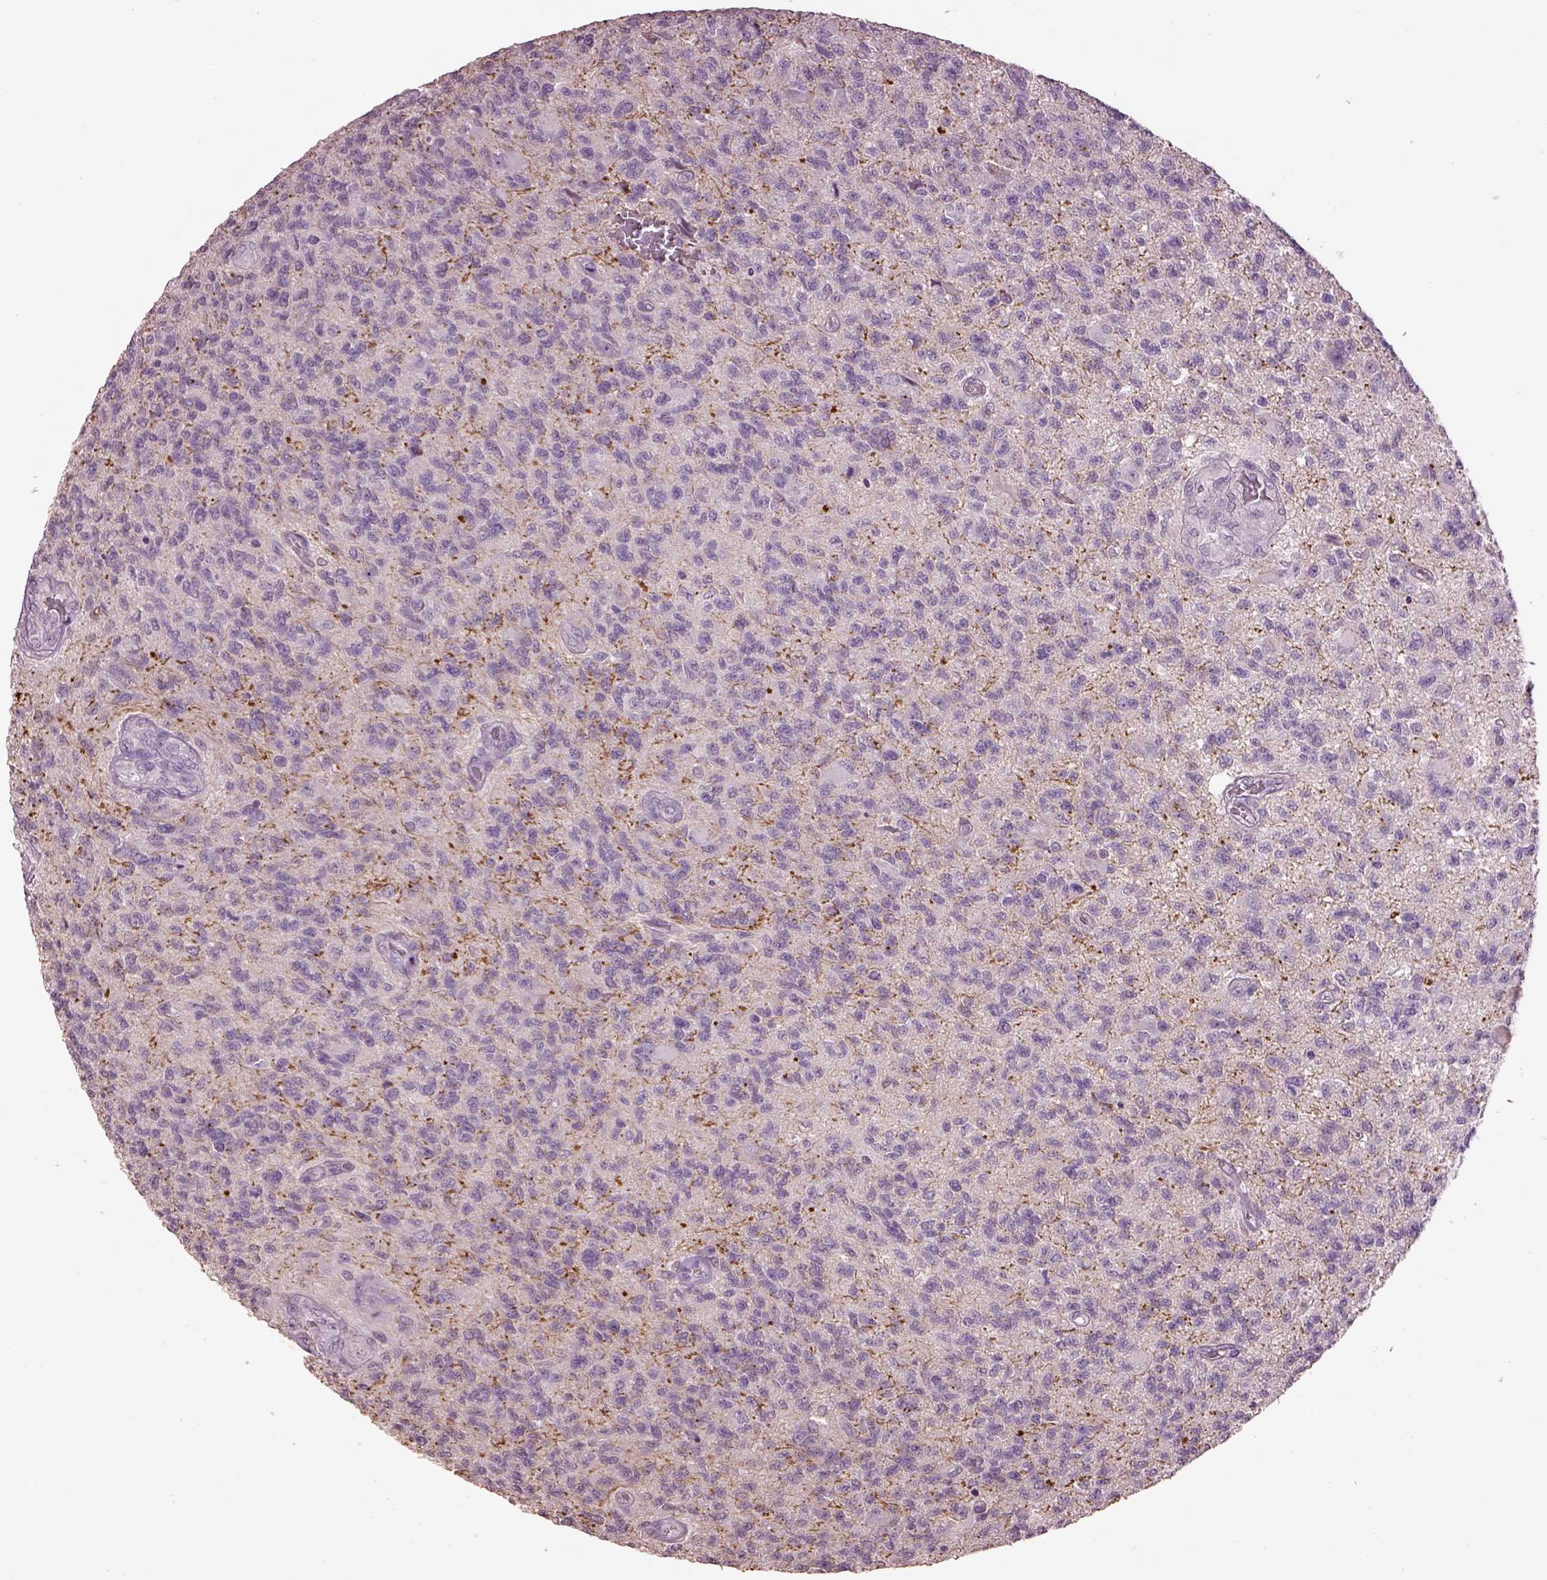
{"staining": {"intensity": "negative", "quantity": "none", "location": "none"}, "tissue": "glioma", "cell_type": "Tumor cells", "image_type": "cancer", "snomed": [{"axis": "morphology", "description": "Glioma, malignant, High grade"}, {"axis": "topography", "description": "Brain"}], "caption": "The image demonstrates no significant expression in tumor cells of glioma.", "gene": "KCNIP3", "patient": {"sex": "male", "age": 56}}